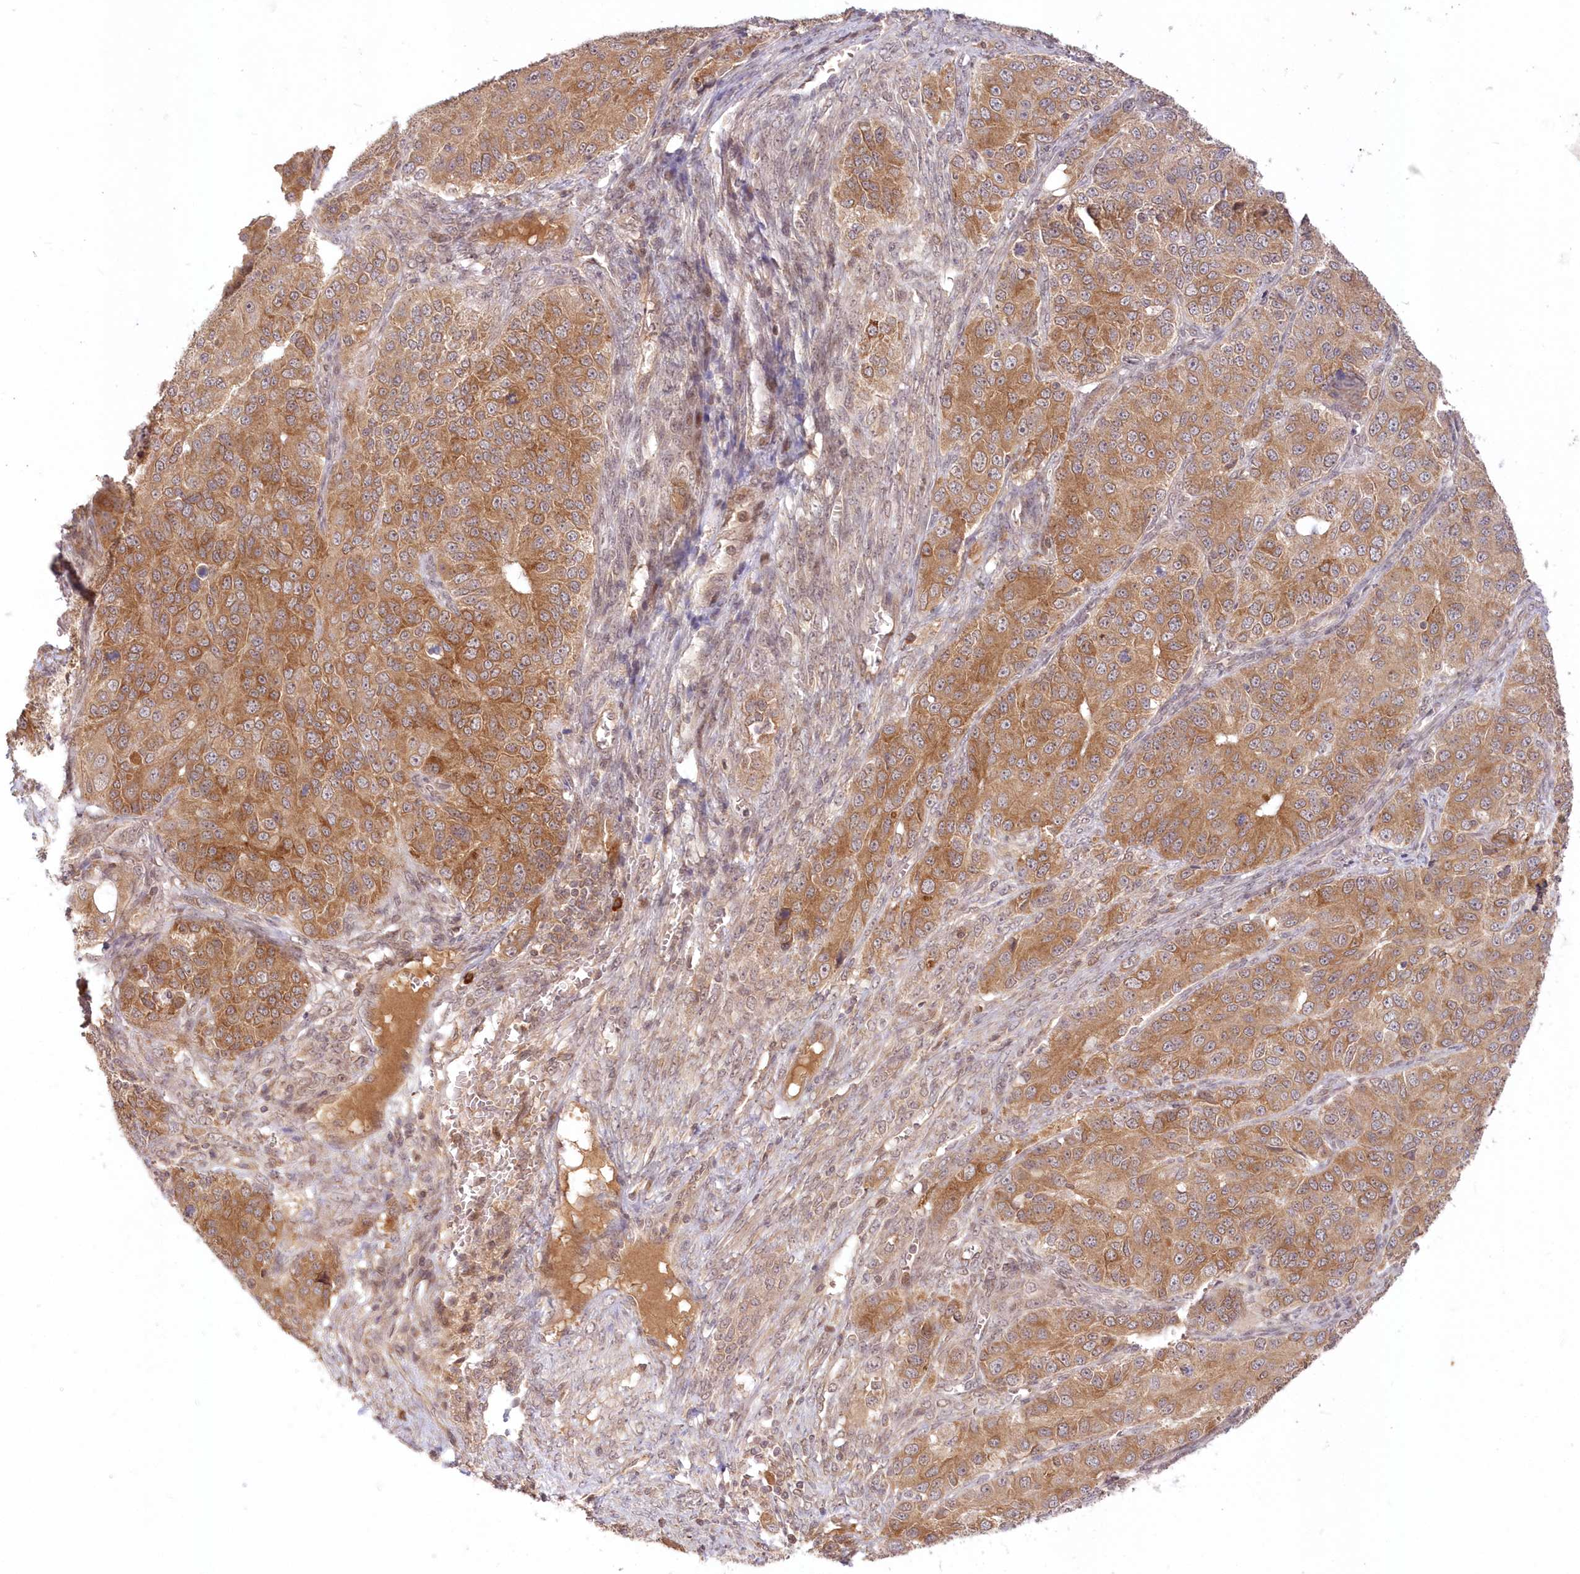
{"staining": {"intensity": "moderate", "quantity": ">75%", "location": "cytoplasmic/membranous"}, "tissue": "ovarian cancer", "cell_type": "Tumor cells", "image_type": "cancer", "snomed": [{"axis": "morphology", "description": "Carcinoma, endometroid"}, {"axis": "topography", "description": "Ovary"}], "caption": "Tumor cells exhibit medium levels of moderate cytoplasmic/membranous positivity in about >75% of cells in endometroid carcinoma (ovarian).", "gene": "MTMR3", "patient": {"sex": "female", "age": 51}}